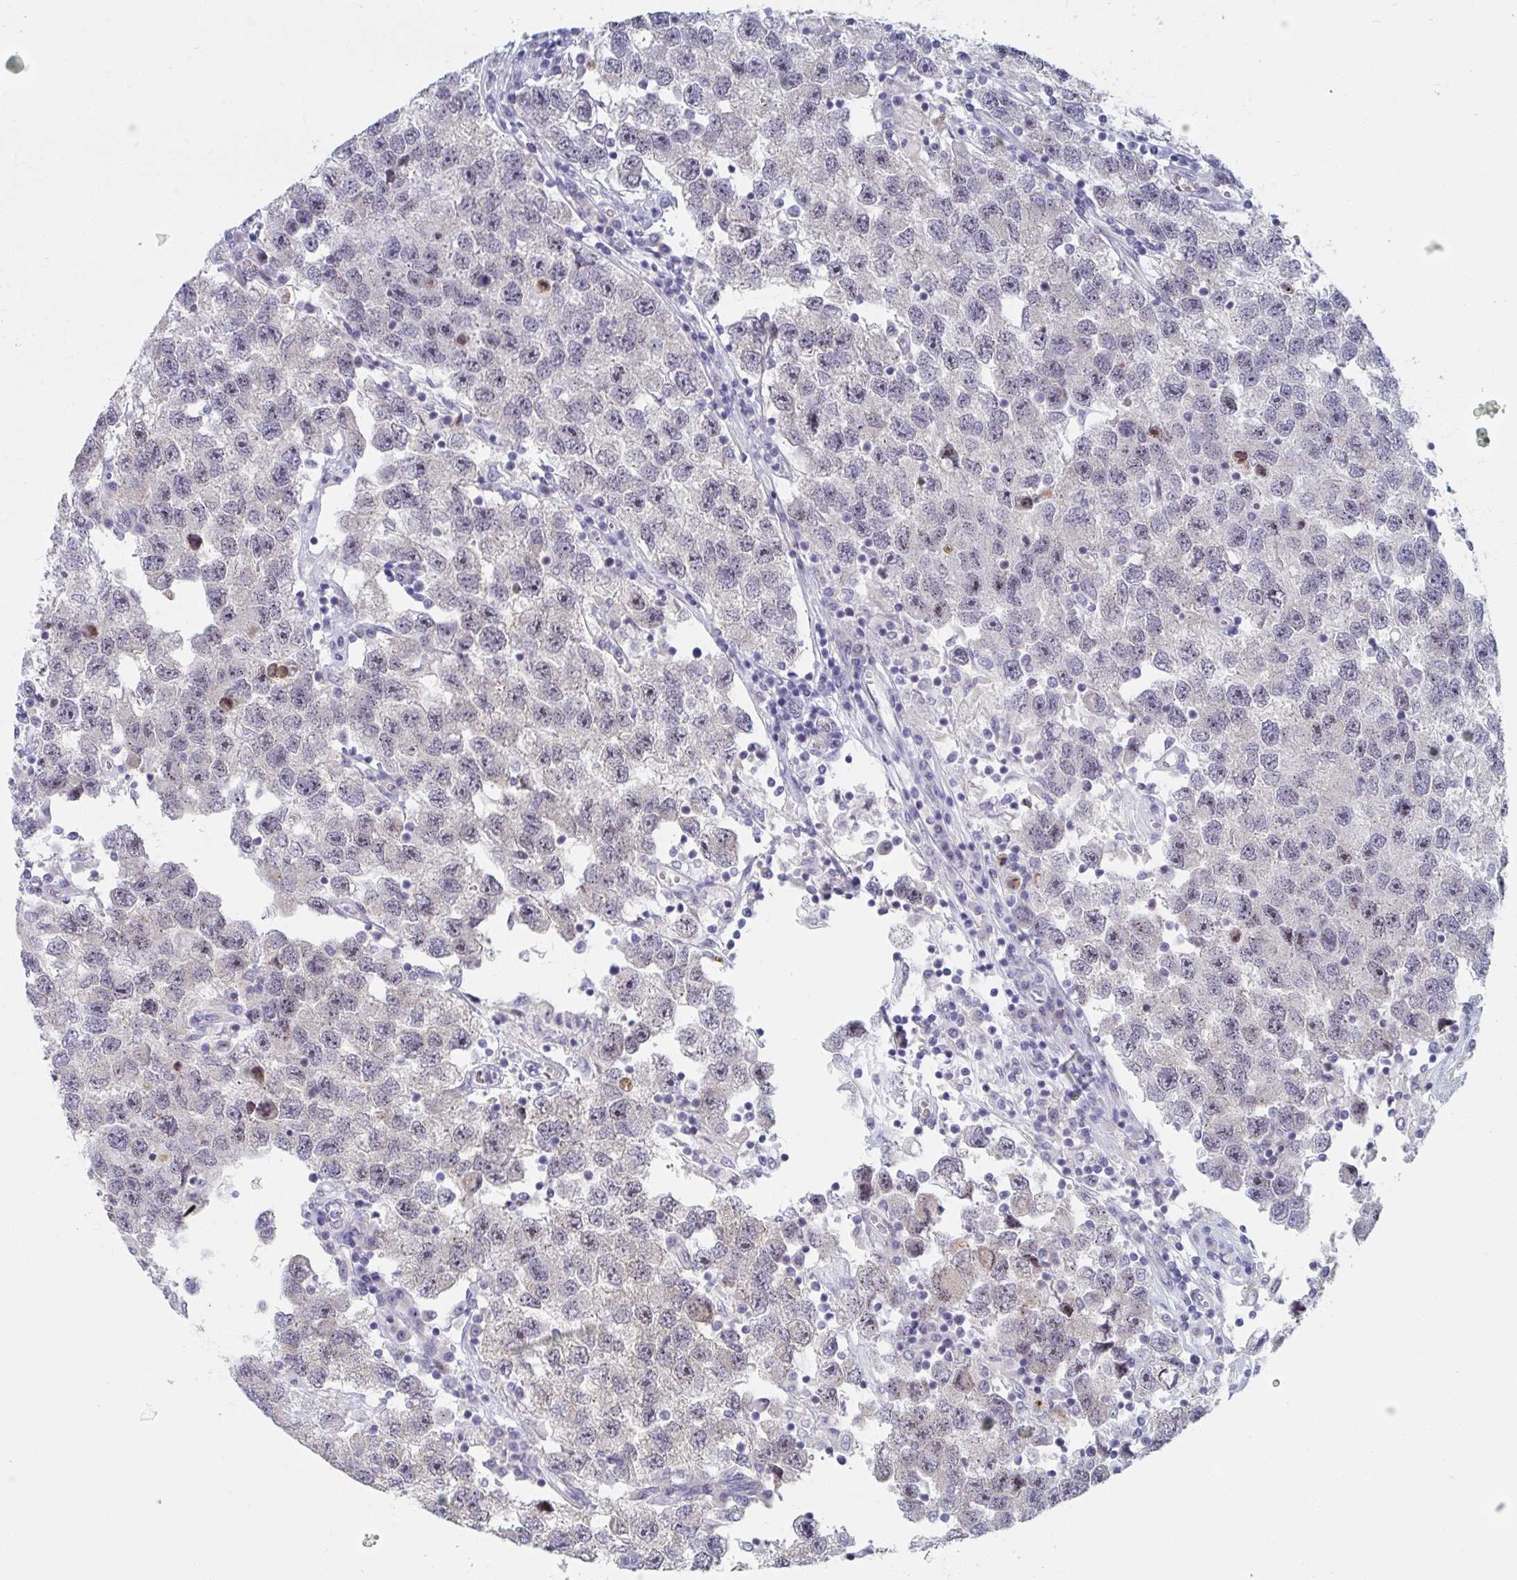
{"staining": {"intensity": "moderate", "quantity": "<25%", "location": "nuclear"}, "tissue": "testis cancer", "cell_type": "Tumor cells", "image_type": "cancer", "snomed": [{"axis": "morphology", "description": "Seminoma, NOS"}, {"axis": "topography", "description": "Testis"}], "caption": "Moderate nuclear positivity for a protein is appreciated in approximately <25% of tumor cells of seminoma (testis) using immunohistochemistry.", "gene": "CENPT", "patient": {"sex": "male", "age": 26}}